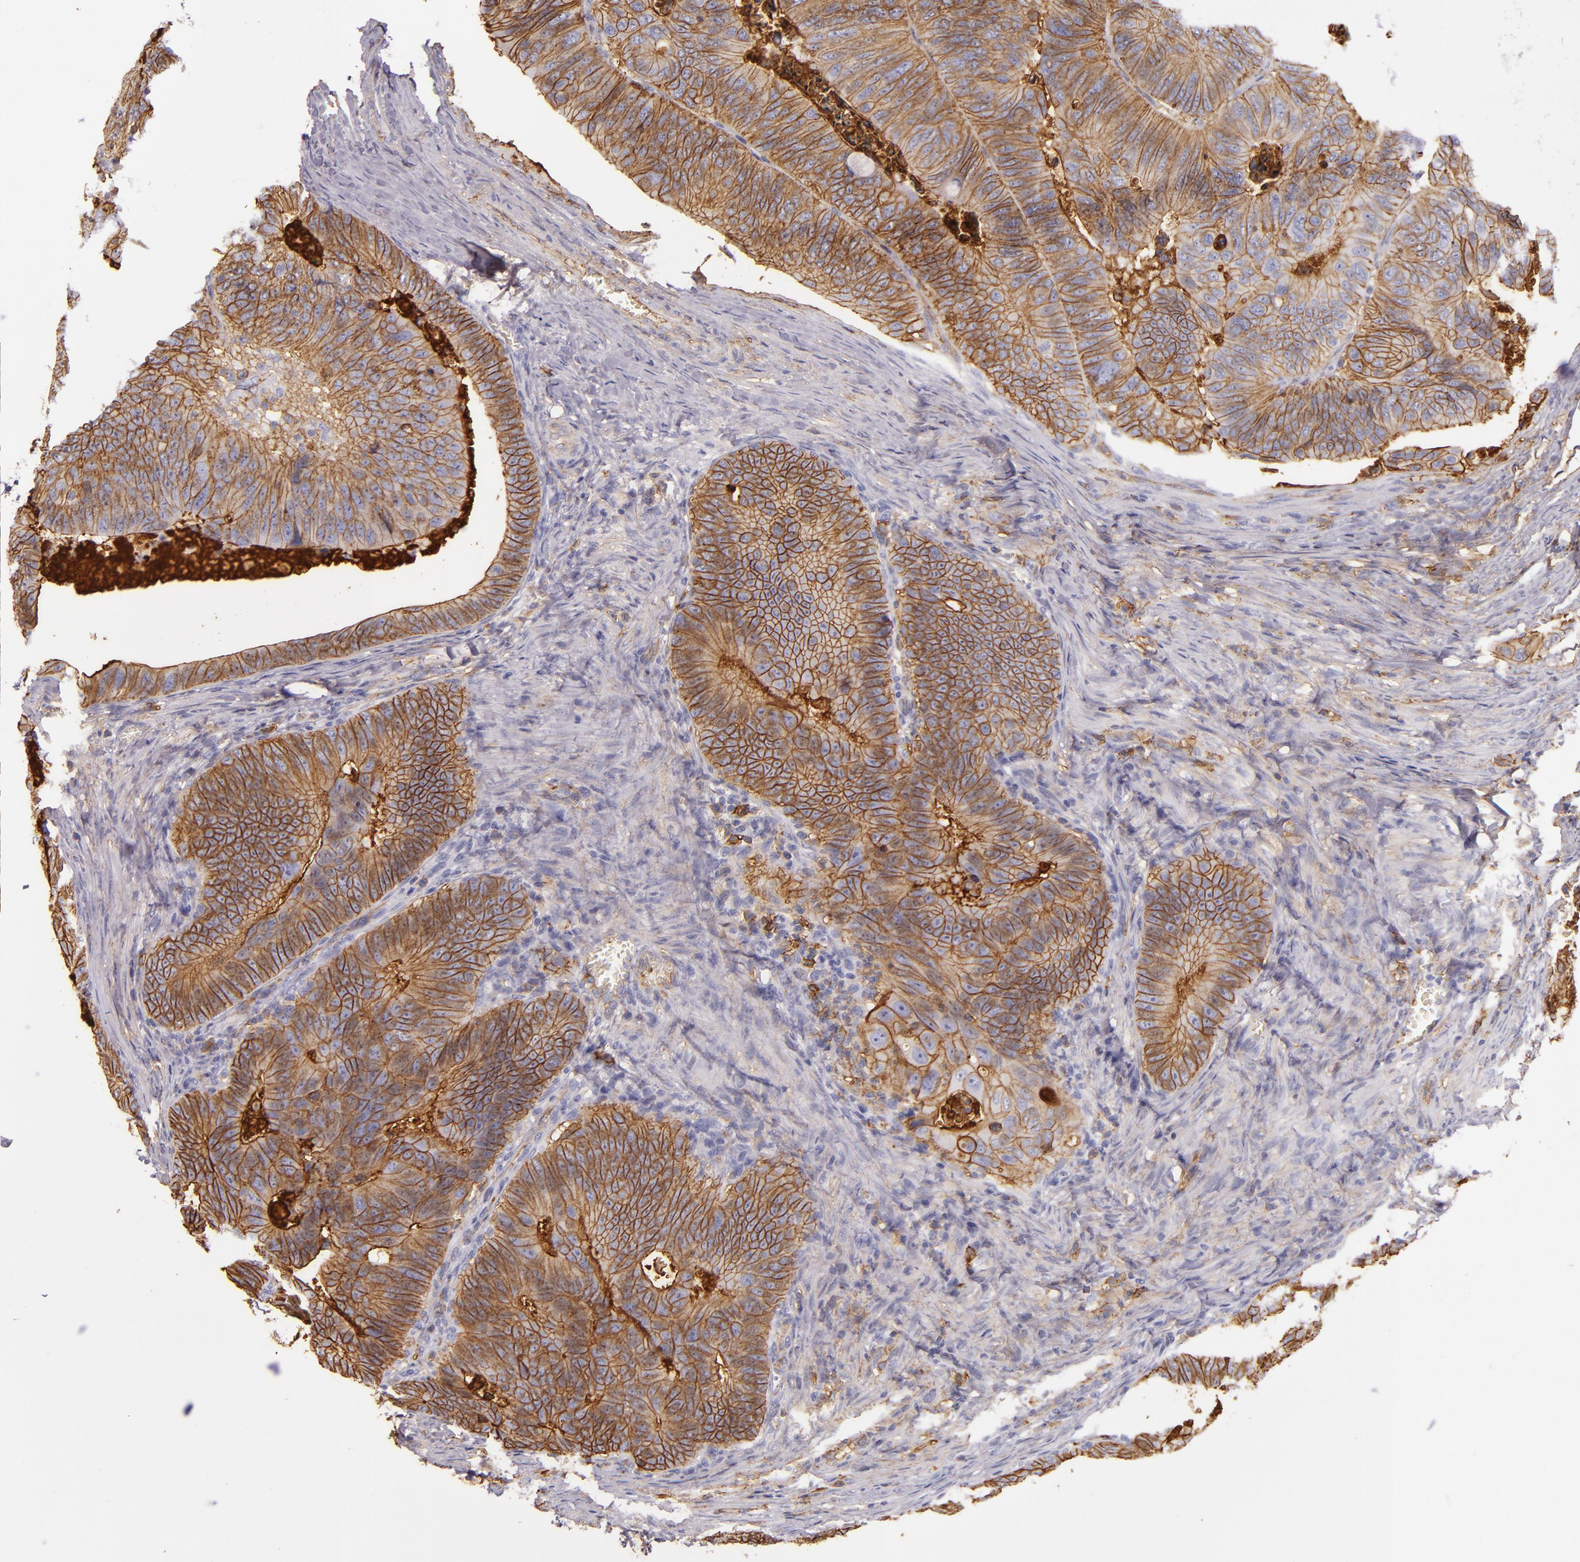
{"staining": {"intensity": "strong", "quantity": ">75%", "location": "cytoplasmic/membranous"}, "tissue": "colorectal cancer", "cell_type": "Tumor cells", "image_type": "cancer", "snomed": [{"axis": "morphology", "description": "Adenocarcinoma, NOS"}, {"axis": "topography", "description": "Colon"}], "caption": "Immunohistochemical staining of adenocarcinoma (colorectal) displays high levels of strong cytoplasmic/membranous protein staining in about >75% of tumor cells. (brown staining indicates protein expression, while blue staining denotes nuclei).", "gene": "CD9", "patient": {"sex": "female", "age": 55}}